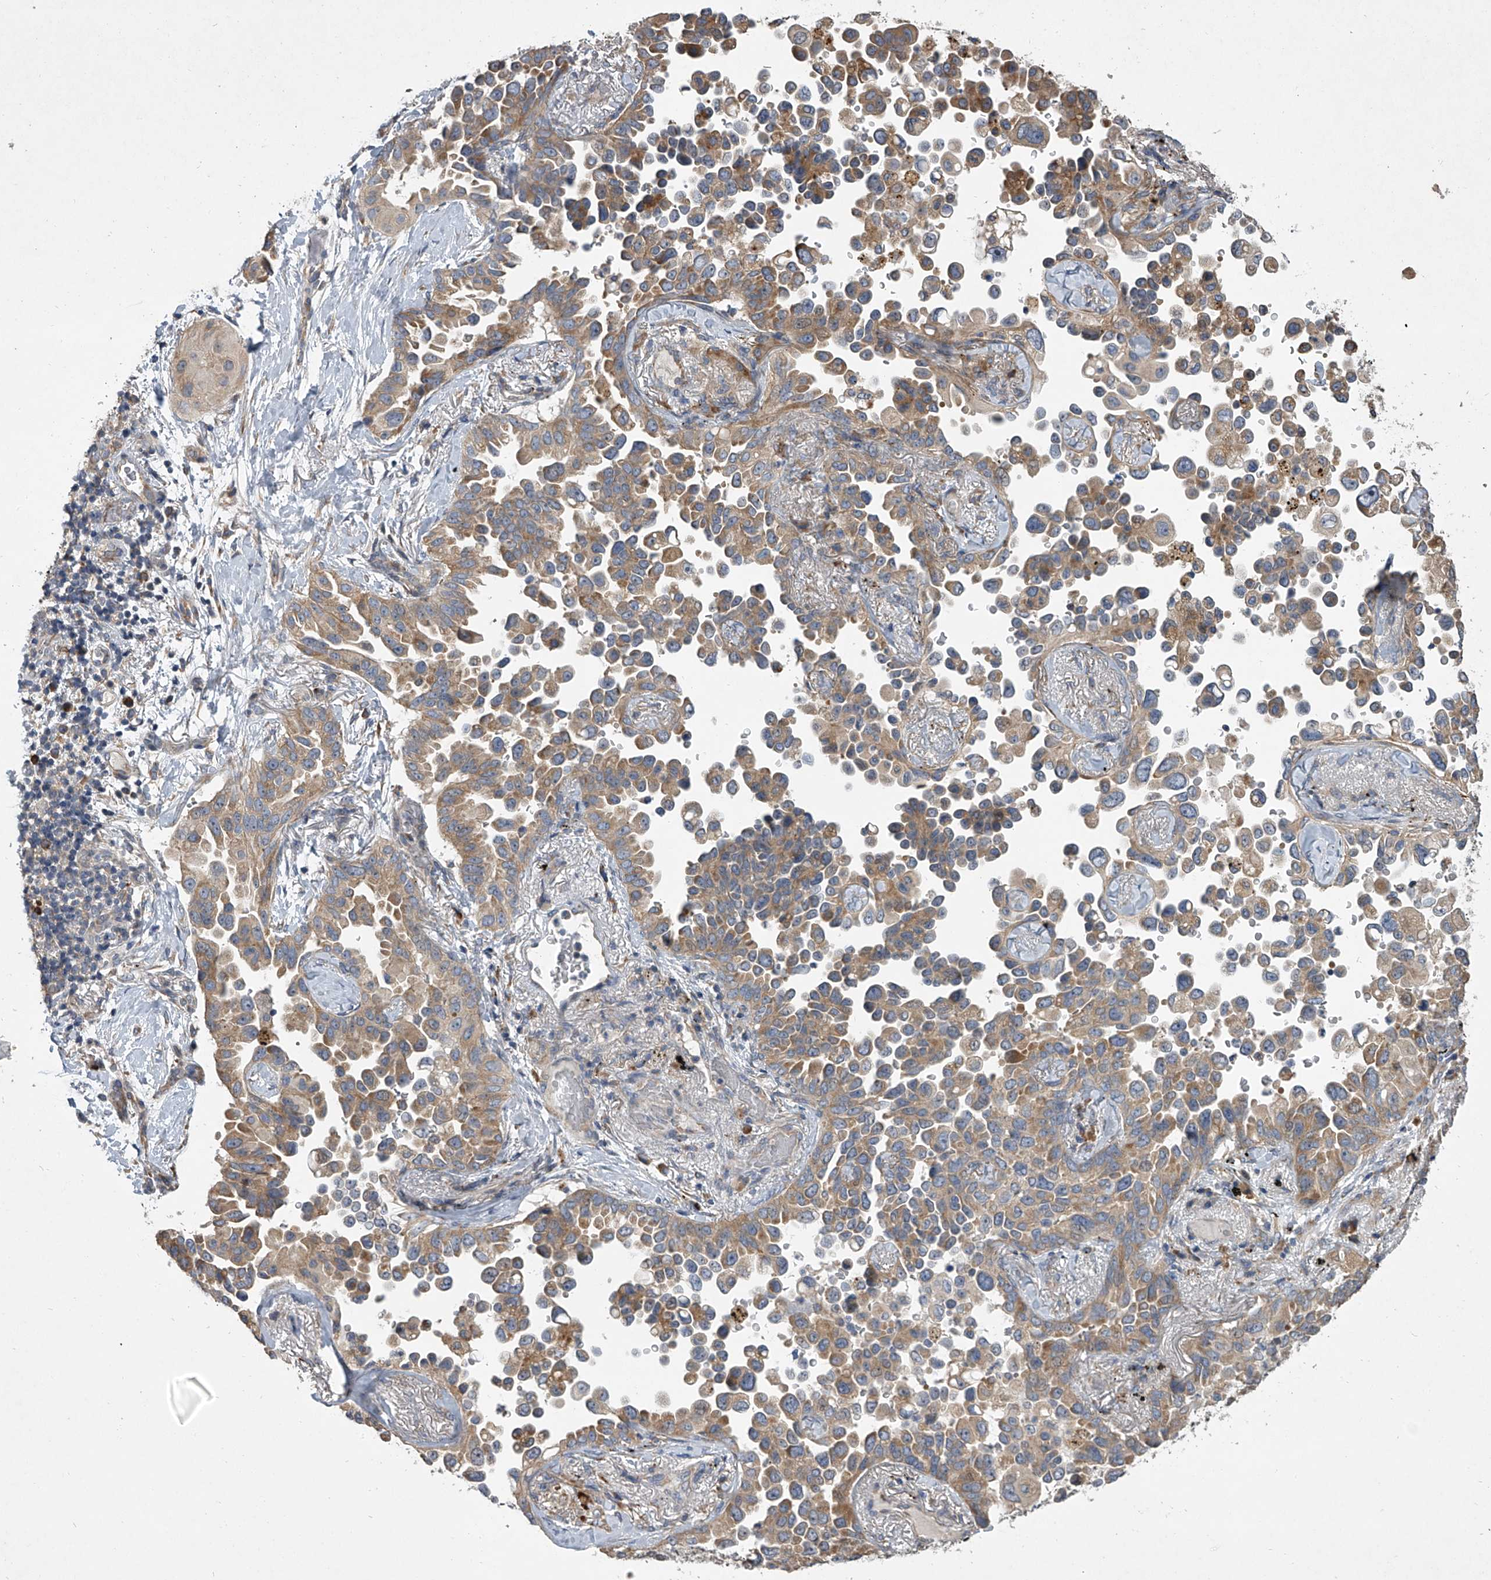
{"staining": {"intensity": "moderate", "quantity": ">75%", "location": "cytoplasmic/membranous"}, "tissue": "lung cancer", "cell_type": "Tumor cells", "image_type": "cancer", "snomed": [{"axis": "morphology", "description": "Adenocarcinoma, NOS"}, {"axis": "topography", "description": "Lung"}], "caption": "Immunohistochemical staining of human adenocarcinoma (lung) demonstrates medium levels of moderate cytoplasmic/membranous protein expression in approximately >75% of tumor cells. (Brightfield microscopy of DAB IHC at high magnification).", "gene": "DOCK9", "patient": {"sex": "female", "age": 67}}